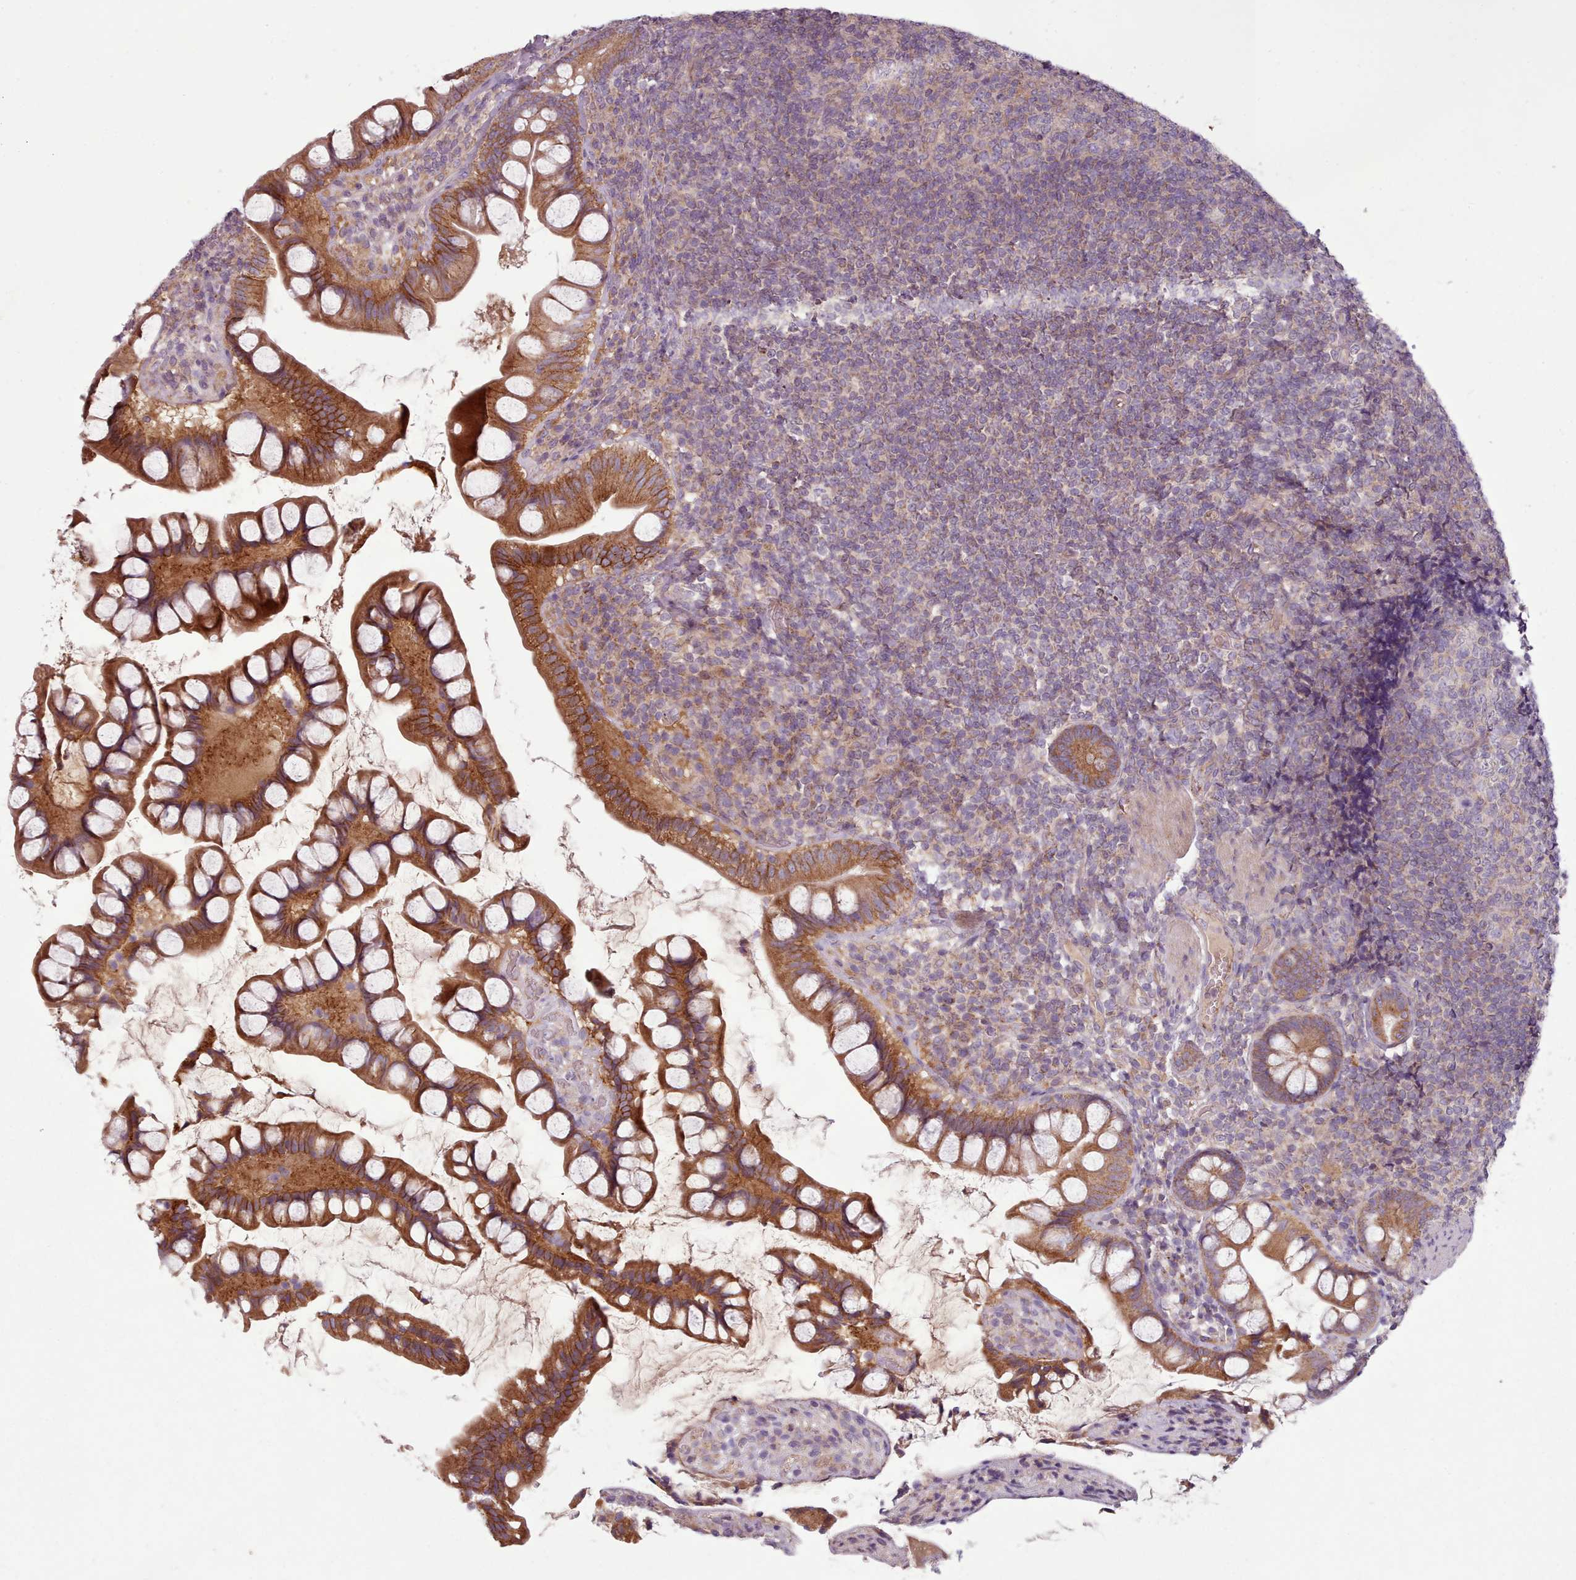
{"staining": {"intensity": "strong", "quantity": ">75%", "location": "cytoplasmic/membranous"}, "tissue": "small intestine", "cell_type": "Glandular cells", "image_type": "normal", "snomed": [{"axis": "morphology", "description": "Normal tissue, NOS"}, {"axis": "topography", "description": "Small intestine"}], "caption": "Protein expression analysis of benign small intestine reveals strong cytoplasmic/membranous expression in approximately >75% of glandular cells. (brown staining indicates protein expression, while blue staining denotes nuclei).", "gene": "NT5DC2", "patient": {"sex": "male", "age": 70}}